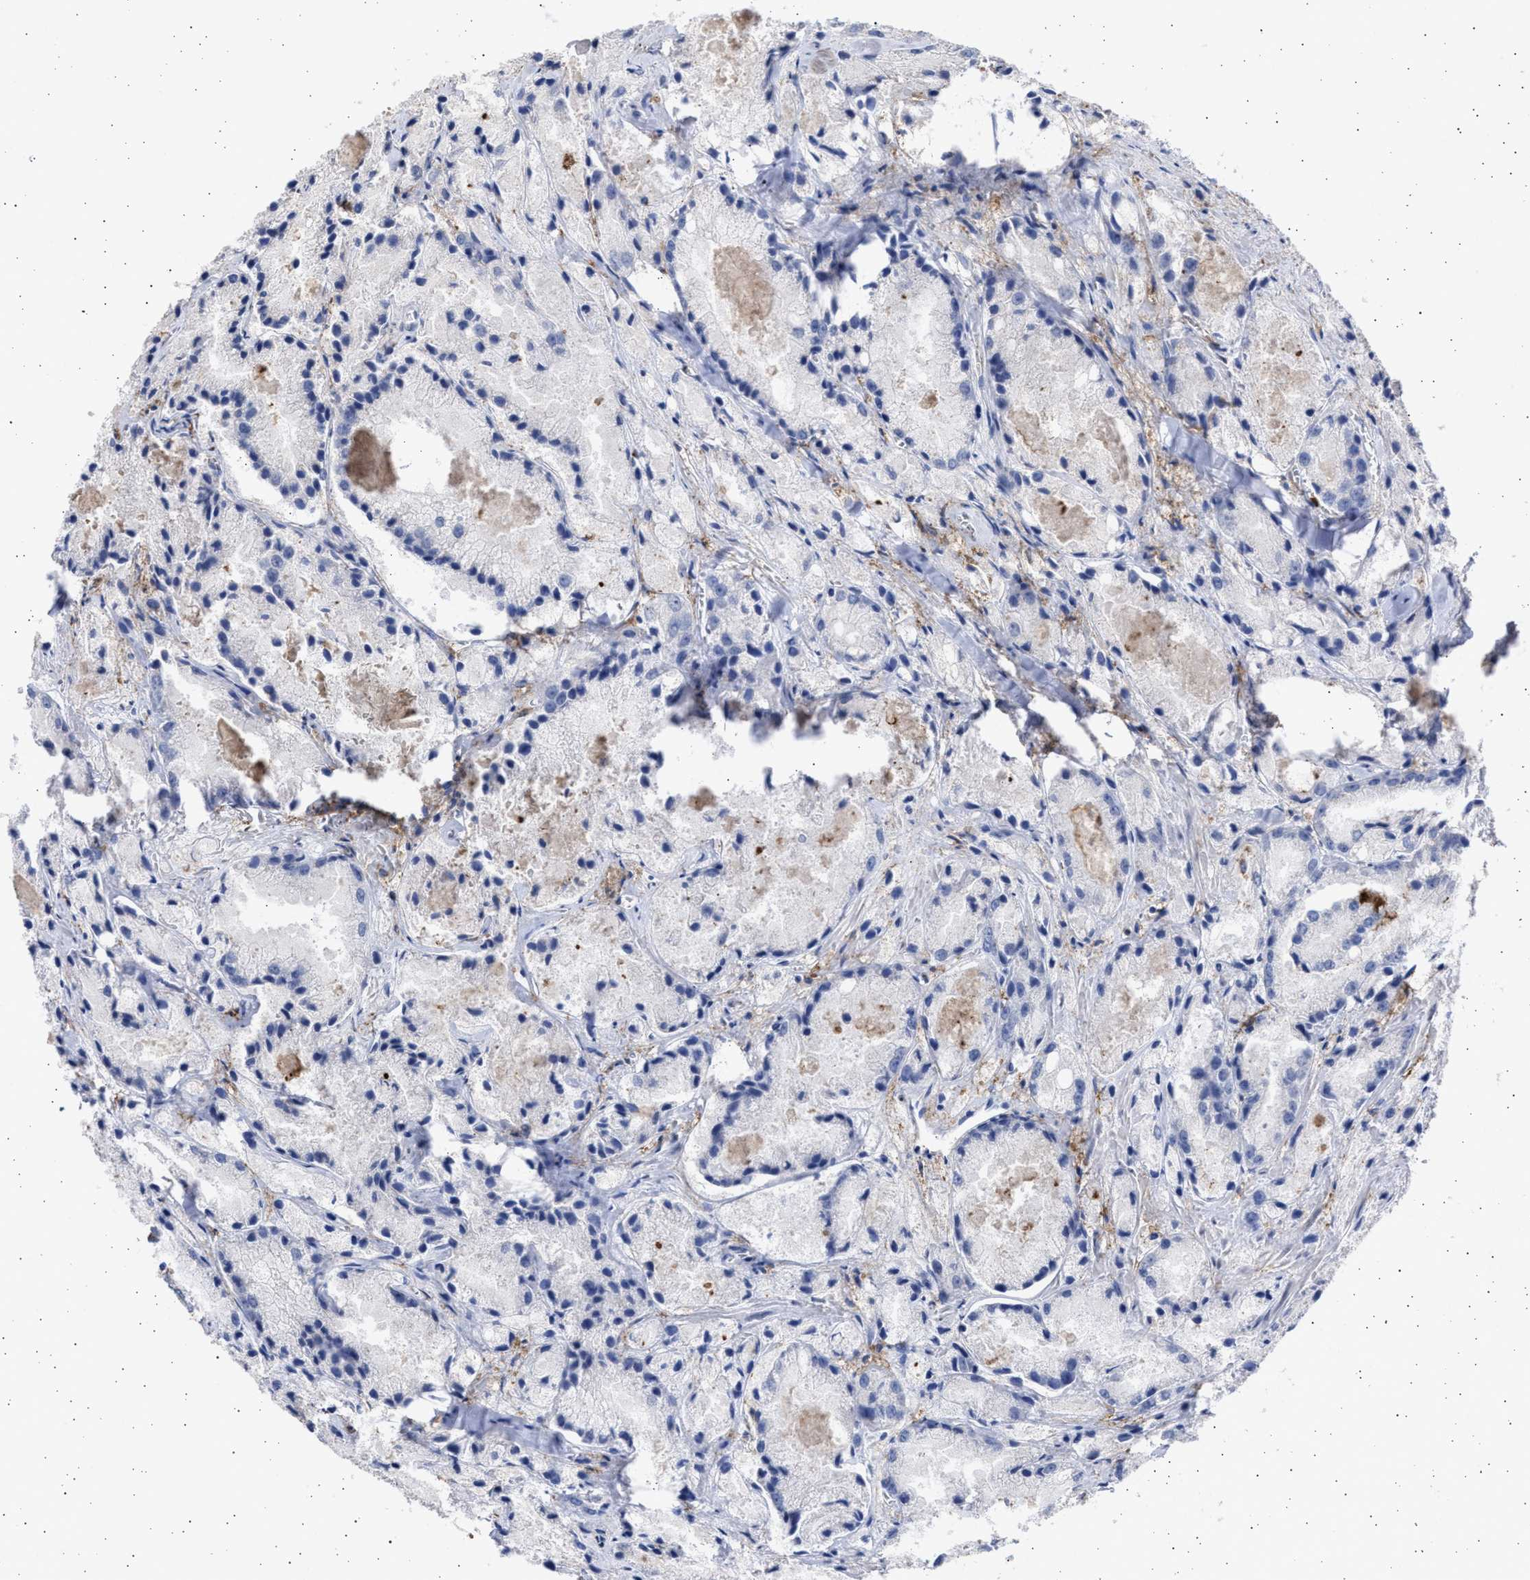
{"staining": {"intensity": "negative", "quantity": "none", "location": "none"}, "tissue": "prostate cancer", "cell_type": "Tumor cells", "image_type": "cancer", "snomed": [{"axis": "morphology", "description": "Adenocarcinoma, Low grade"}, {"axis": "topography", "description": "Prostate"}], "caption": "Immunohistochemical staining of human prostate cancer reveals no significant staining in tumor cells. (Stains: DAB immunohistochemistry with hematoxylin counter stain, Microscopy: brightfield microscopy at high magnification).", "gene": "FCER1A", "patient": {"sex": "male", "age": 64}}